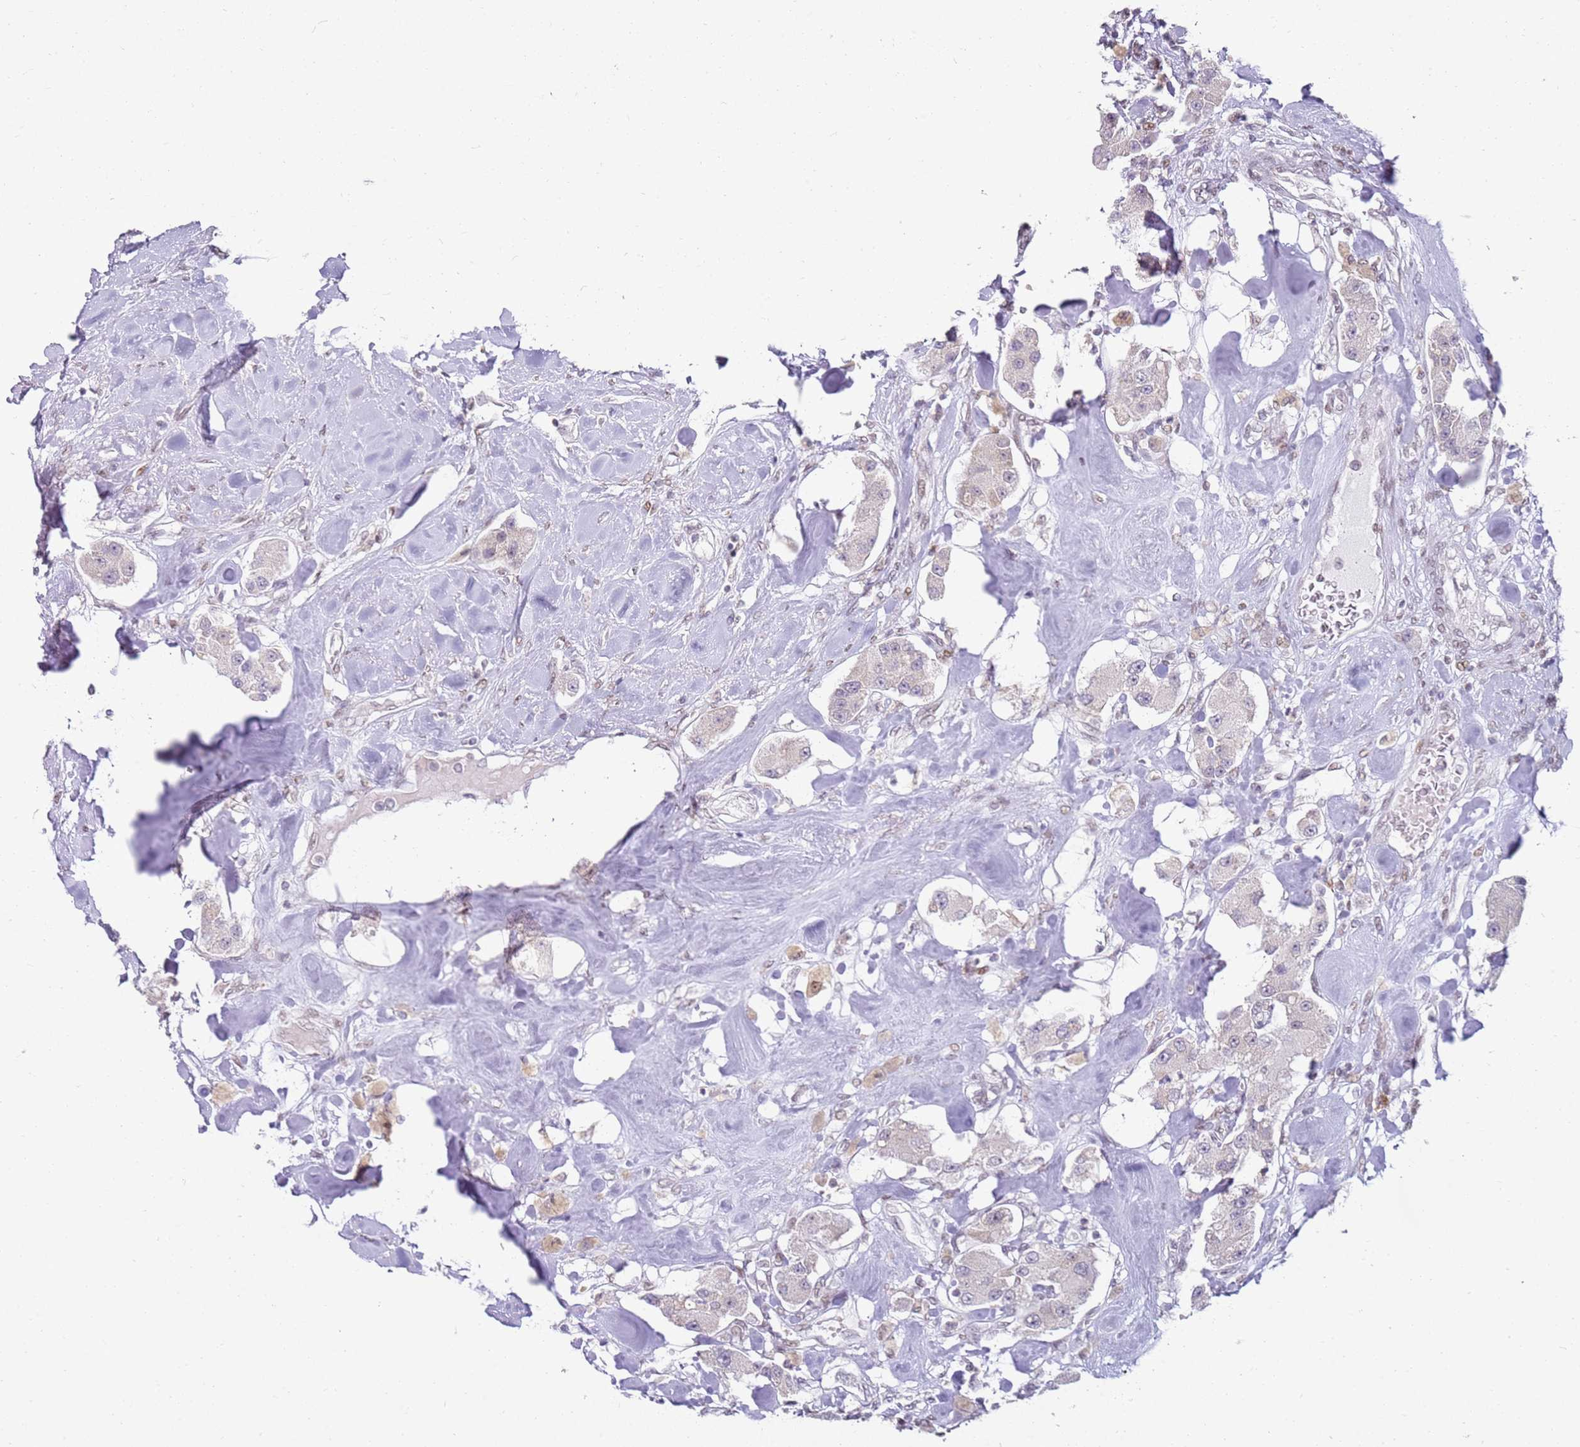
{"staining": {"intensity": "negative", "quantity": "none", "location": "none"}, "tissue": "carcinoid", "cell_type": "Tumor cells", "image_type": "cancer", "snomed": [{"axis": "morphology", "description": "Carcinoid, malignant, NOS"}, {"axis": "topography", "description": "Pancreas"}], "caption": "DAB immunohistochemical staining of carcinoid (malignant) shows no significant expression in tumor cells. (DAB (3,3'-diaminobenzidine) IHC, high magnification).", "gene": "PHC2", "patient": {"sex": "male", "age": 41}}